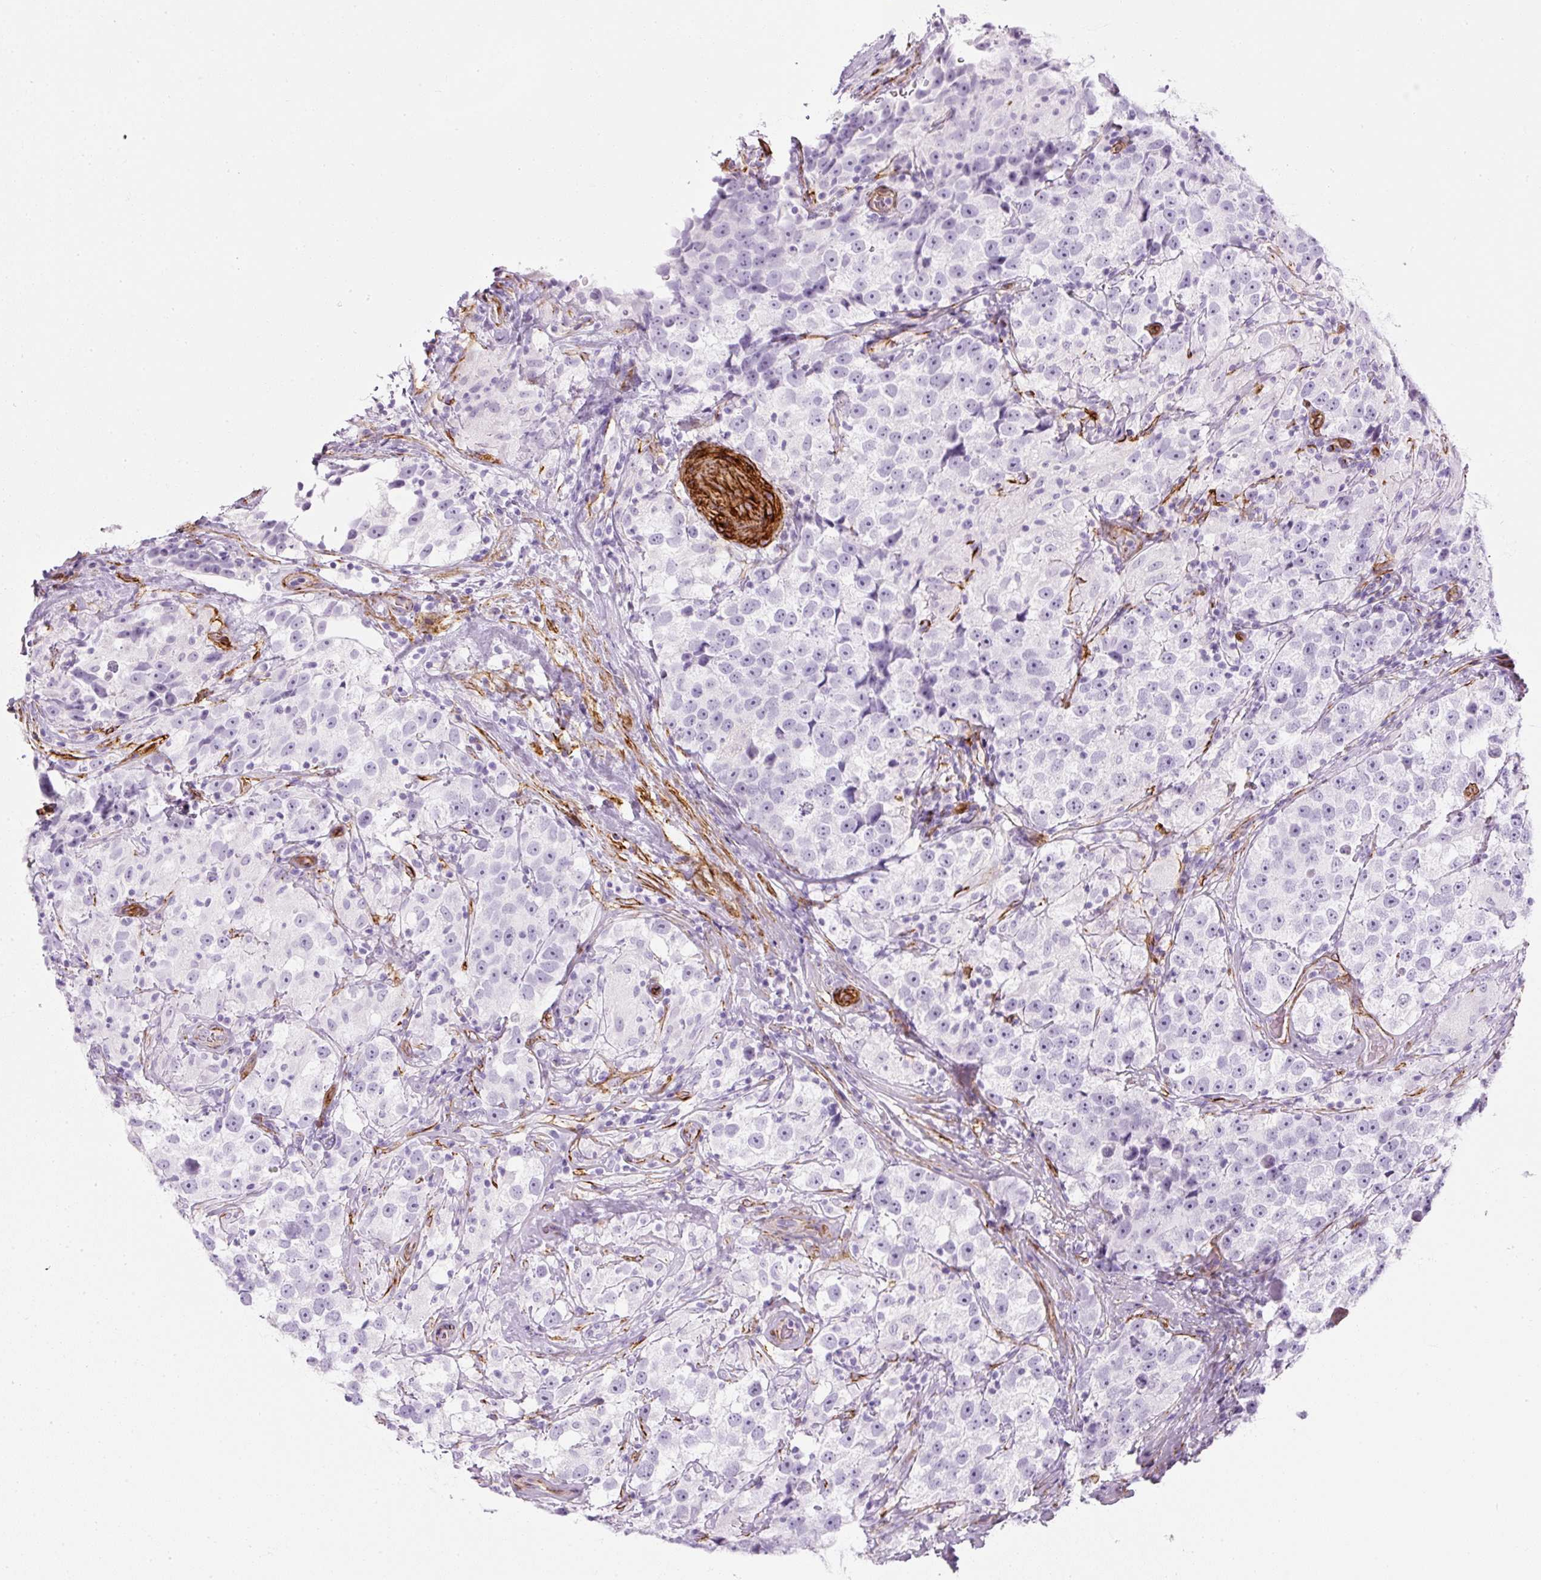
{"staining": {"intensity": "negative", "quantity": "none", "location": "none"}, "tissue": "testis cancer", "cell_type": "Tumor cells", "image_type": "cancer", "snomed": [{"axis": "morphology", "description": "Seminoma, NOS"}, {"axis": "topography", "description": "Testis"}], "caption": "High magnification brightfield microscopy of testis cancer stained with DAB (brown) and counterstained with hematoxylin (blue): tumor cells show no significant expression. The staining is performed using DAB brown chromogen with nuclei counter-stained in using hematoxylin.", "gene": "CAVIN3", "patient": {"sex": "male", "age": 46}}